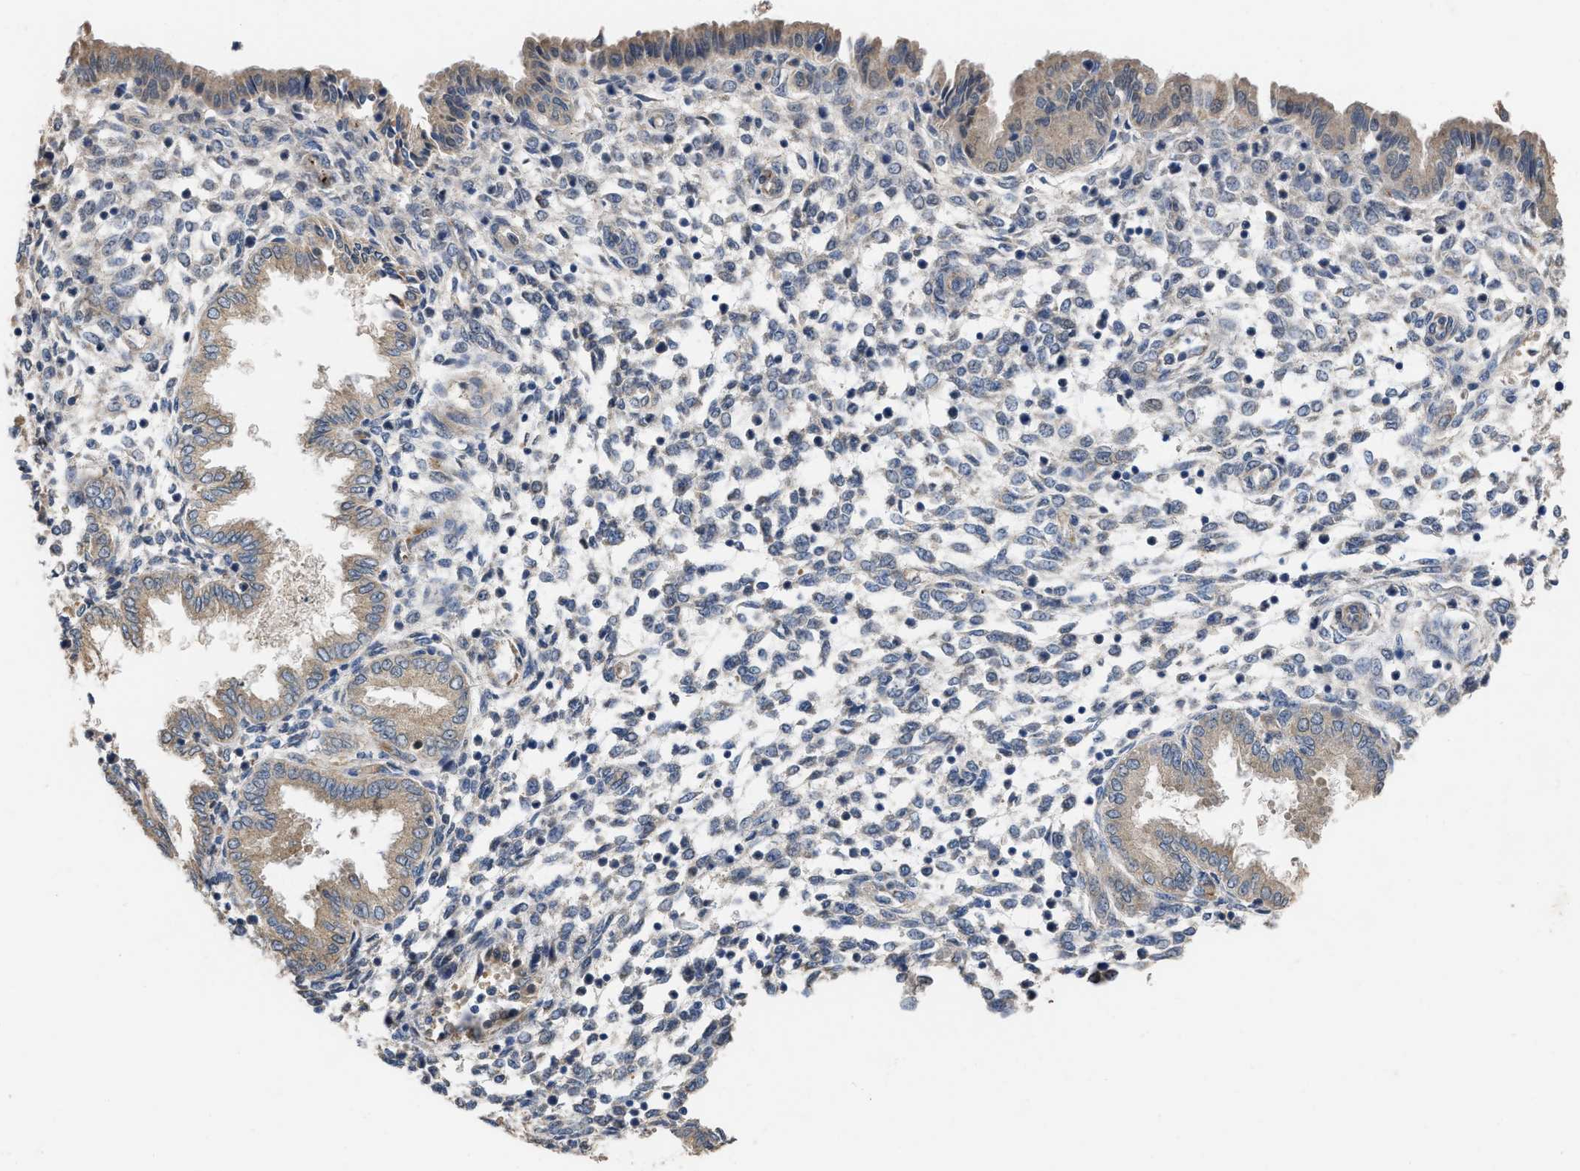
{"staining": {"intensity": "weak", "quantity": "25%-75%", "location": "cytoplasmic/membranous"}, "tissue": "endometrium", "cell_type": "Cells in endometrial stroma", "image_type": "normal", "snomed": [{"axis": "morphology", "description": "Normal tissue, NOS"}, {"axis": "topography", "description": "Endometrium"}], "caption": "Immunohistochemistry (IHC) histopathology image of benign endometrium: endometrium stained using IHC reveals low levels of weak protein expression localized specifically in the cytoplasmic/membranous of cells in endometrial stroma, appearing as a cytoplasmic/membranous brown color.", "gene": "SLC4A11", "patient": {"sex": "female", "age": 33}}